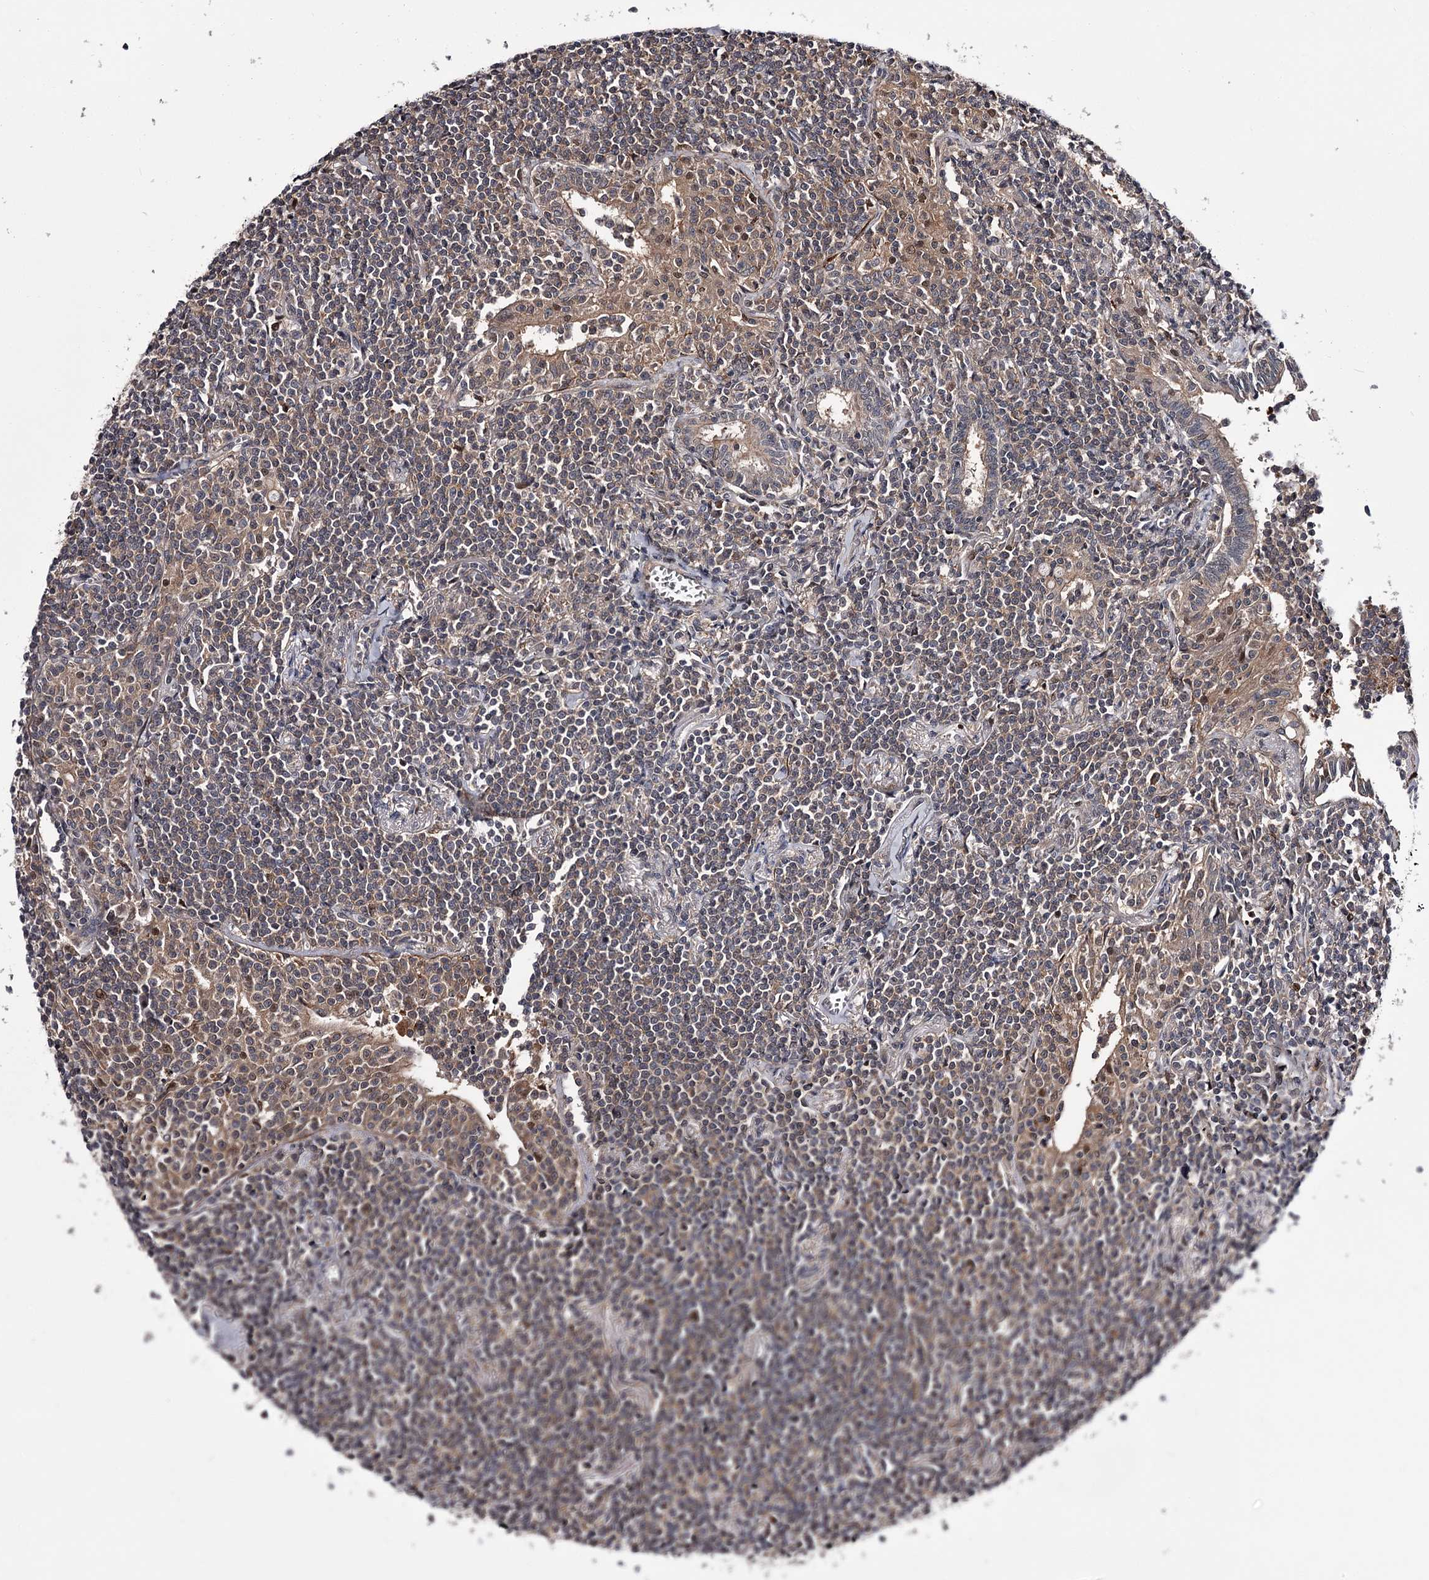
{"staining": {"intensity": "weak", "quantity": "<25%", "location": "cytoplasmic/membranous"}, "tissue": "lymphoma", "cell_type": "Tumor cells", "image_type": "cancer", "snomed": [{"axis": "morphology", "description": "Malignant lymphoma, non-Hodgkin's type, Low grade"}, {"axis": "topography", "description": "Lung"}], "caption": "This is an immunohistochemistry (IHC) micrograph of malignant lymphoma, non-Hodgkin's type (low-grade). There is no expression in tumor cells.", "gene": "DAO", "patient": {"sex": "female", "age": 71}}